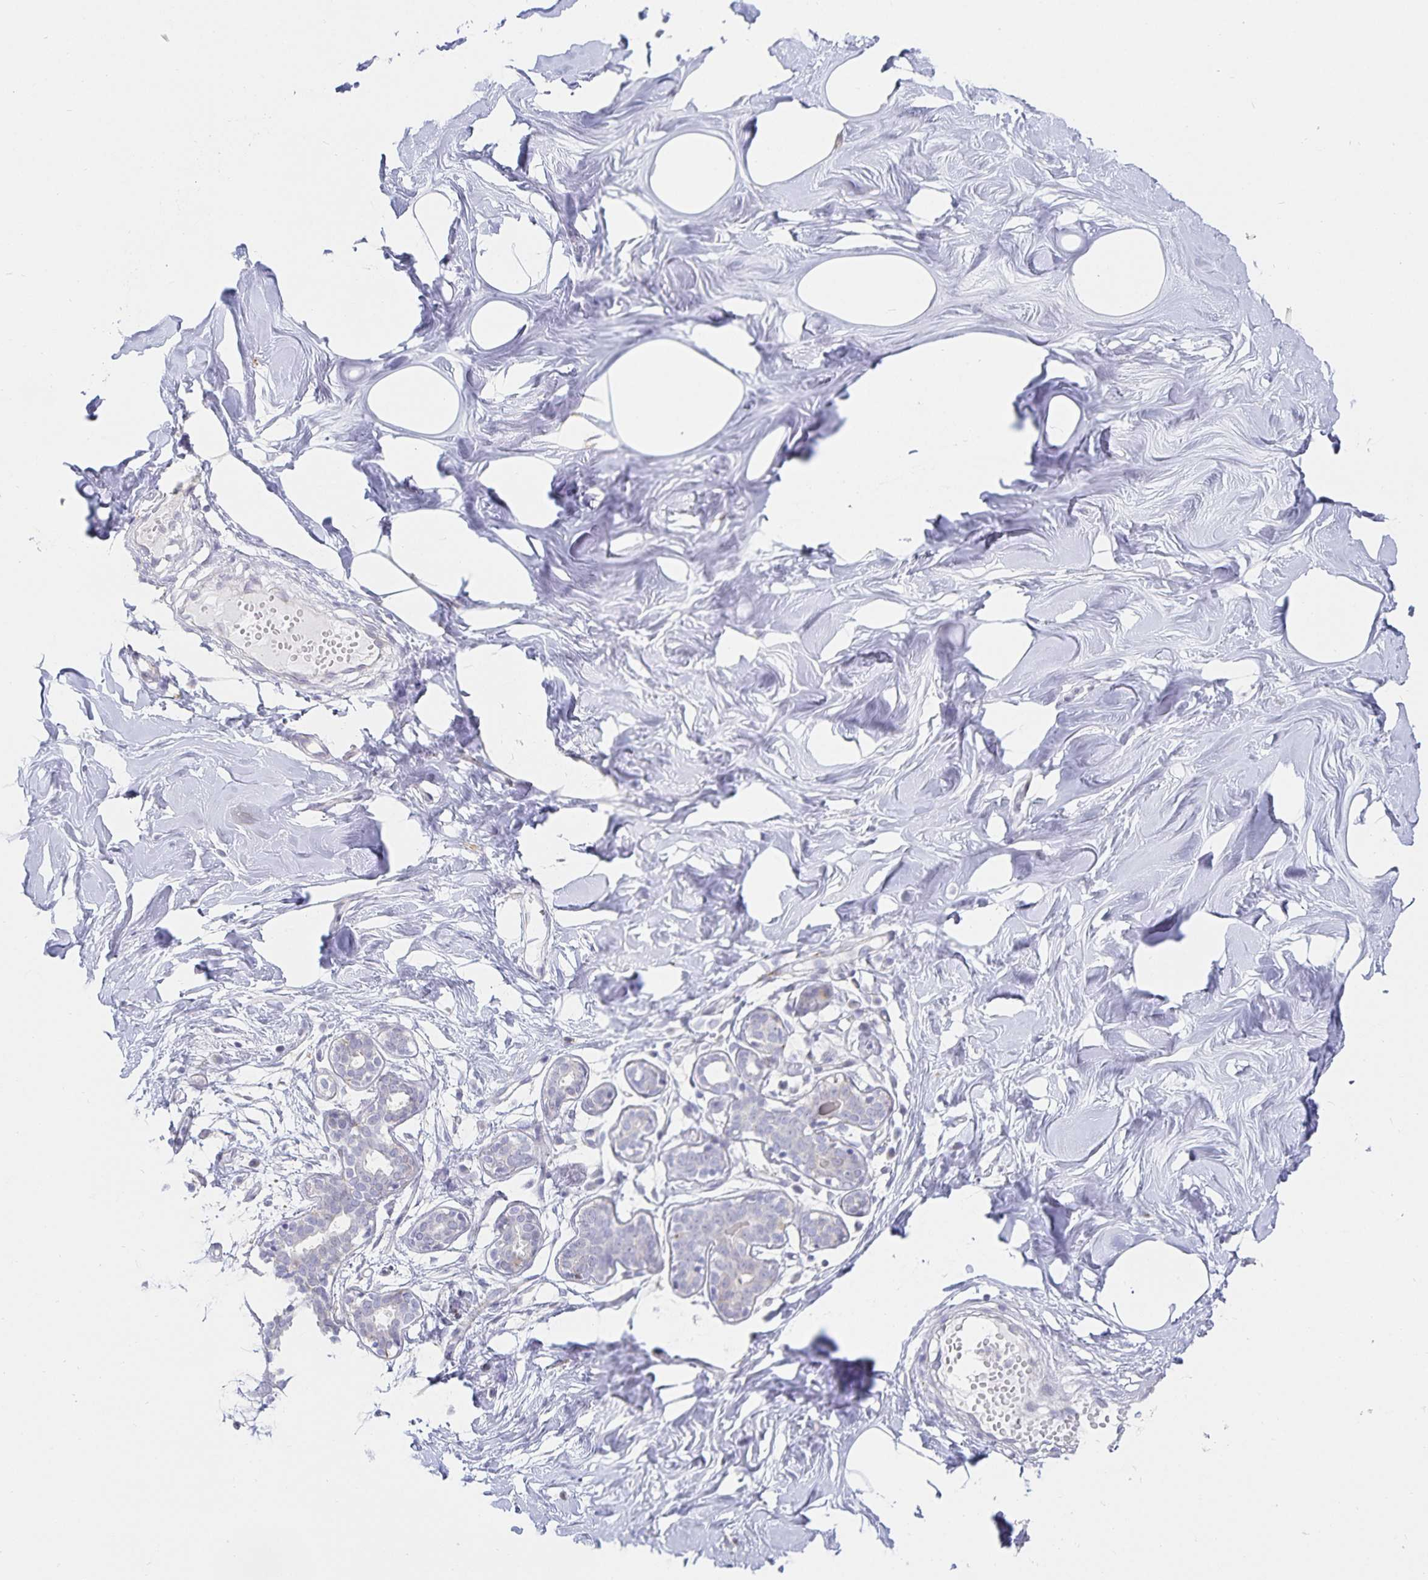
{"staining": {"intensity": "negative", "quantity": "none", "location": "none"}, "tissue": "breast", "cell_type": "Adipocytes", "image_type": "normal", "snomed": [{"axis": "morphology", "description": "Normal tissue, NOS"}, {"axis": "topography", "description": "Breast"}], "caption": "IHC image of normal human breast stained for a protein (brown), which demonstrates no positivity in adipocytes.", "gene": "S100G", "patient": {"sex": "female", "age": 27}}